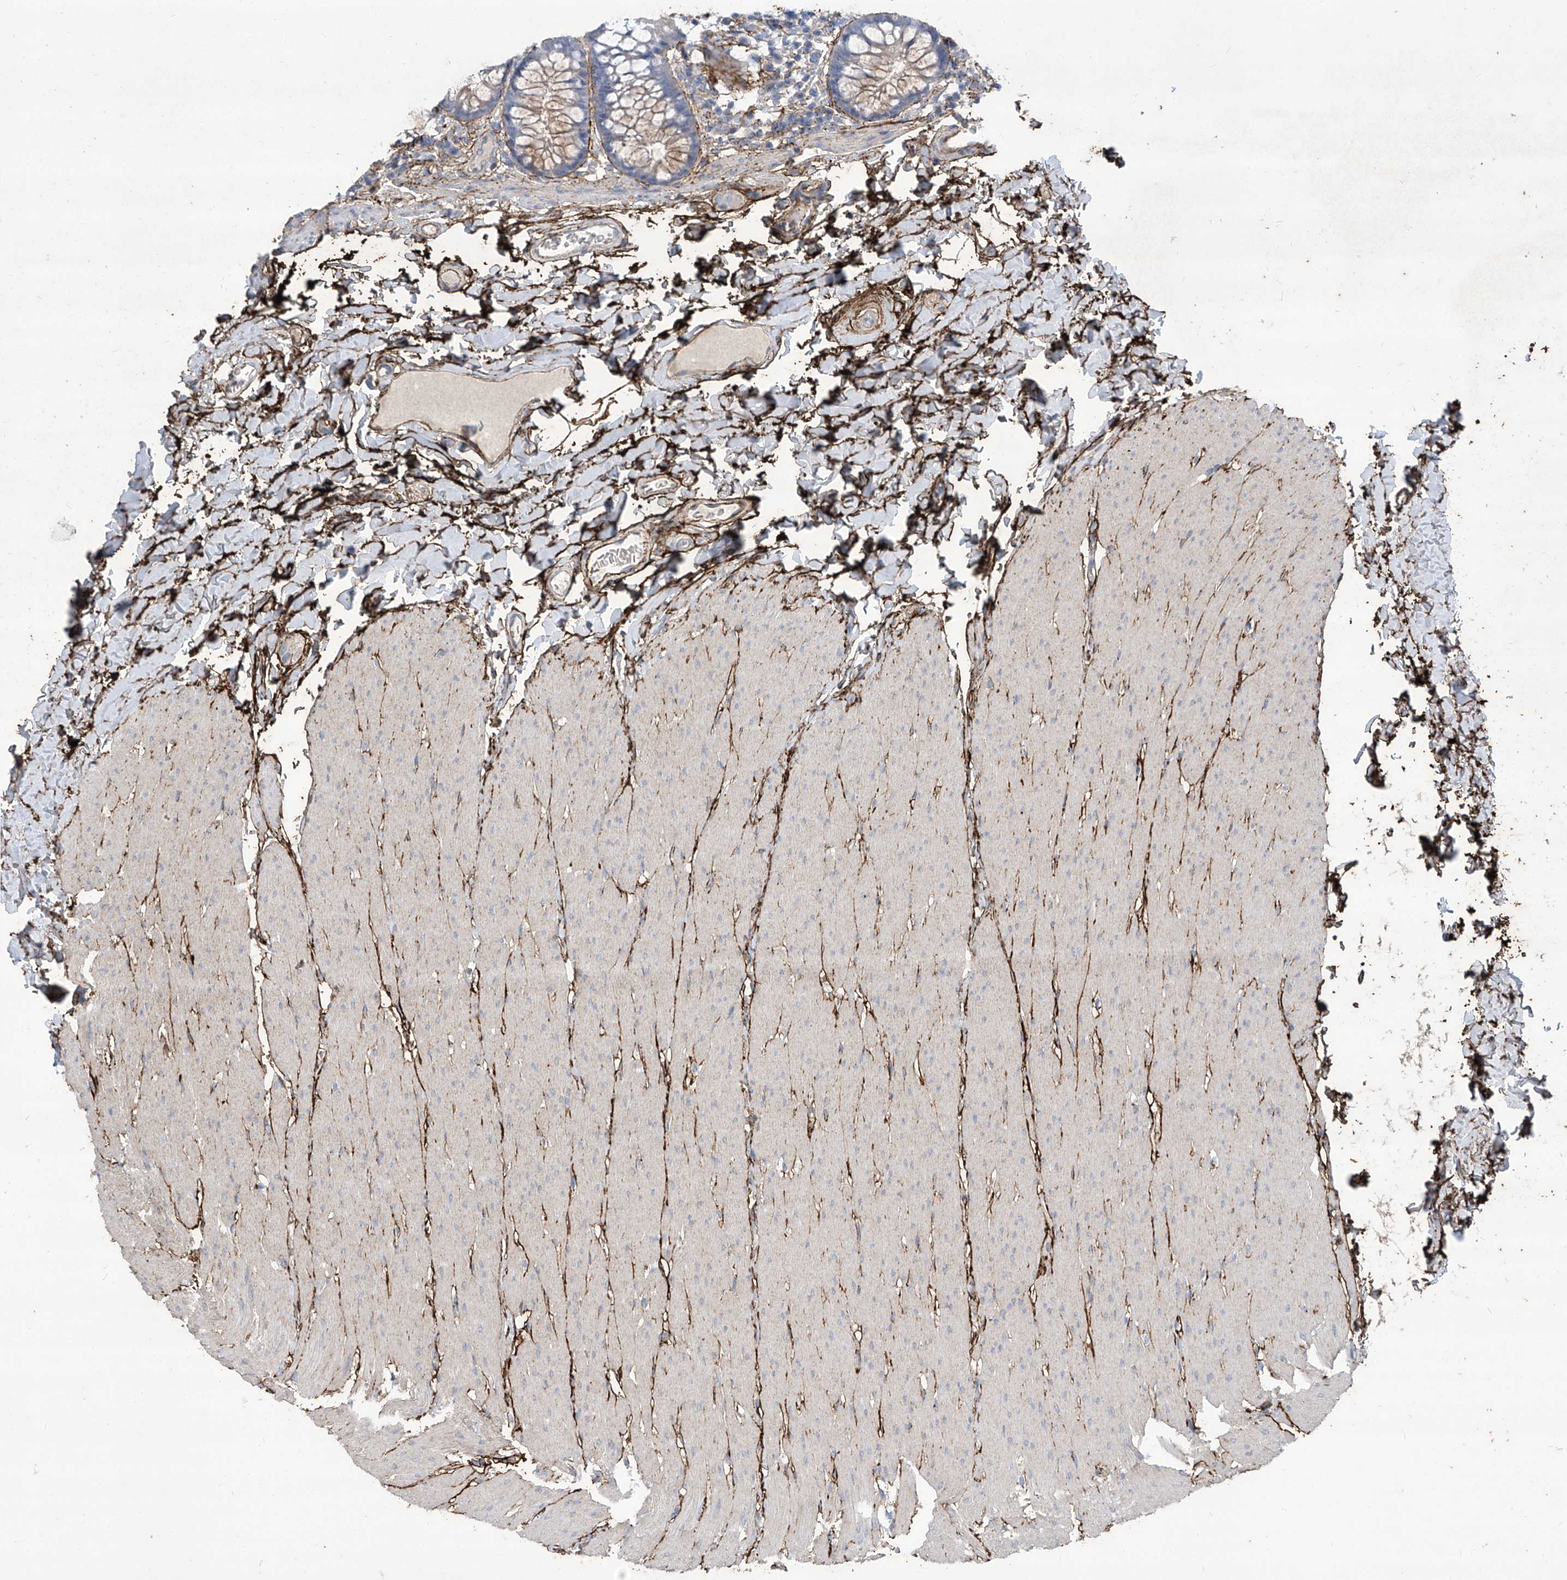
{"staining": {"intensity": "moderate", "quantity": ">75%", "location": "cytoplasmic/membranous"}, "tissue": "colon", "cell_type": "Endothelial cells", "image_type": "normal", "snomed": [{"axis": "morphology", "description": "Normal tissue, NOS"}, {"axis": "topography", "description": "Colon"}], "caption": "Colon stained with IHC exhibits moderate cytoplasmic/membranous expression in about >75% of endothelial cells. (Brightfield microscopy of DAB IHC at high magnification).", "gene": "TXNIP", "patient": {"sex": "female", "age": 62}}